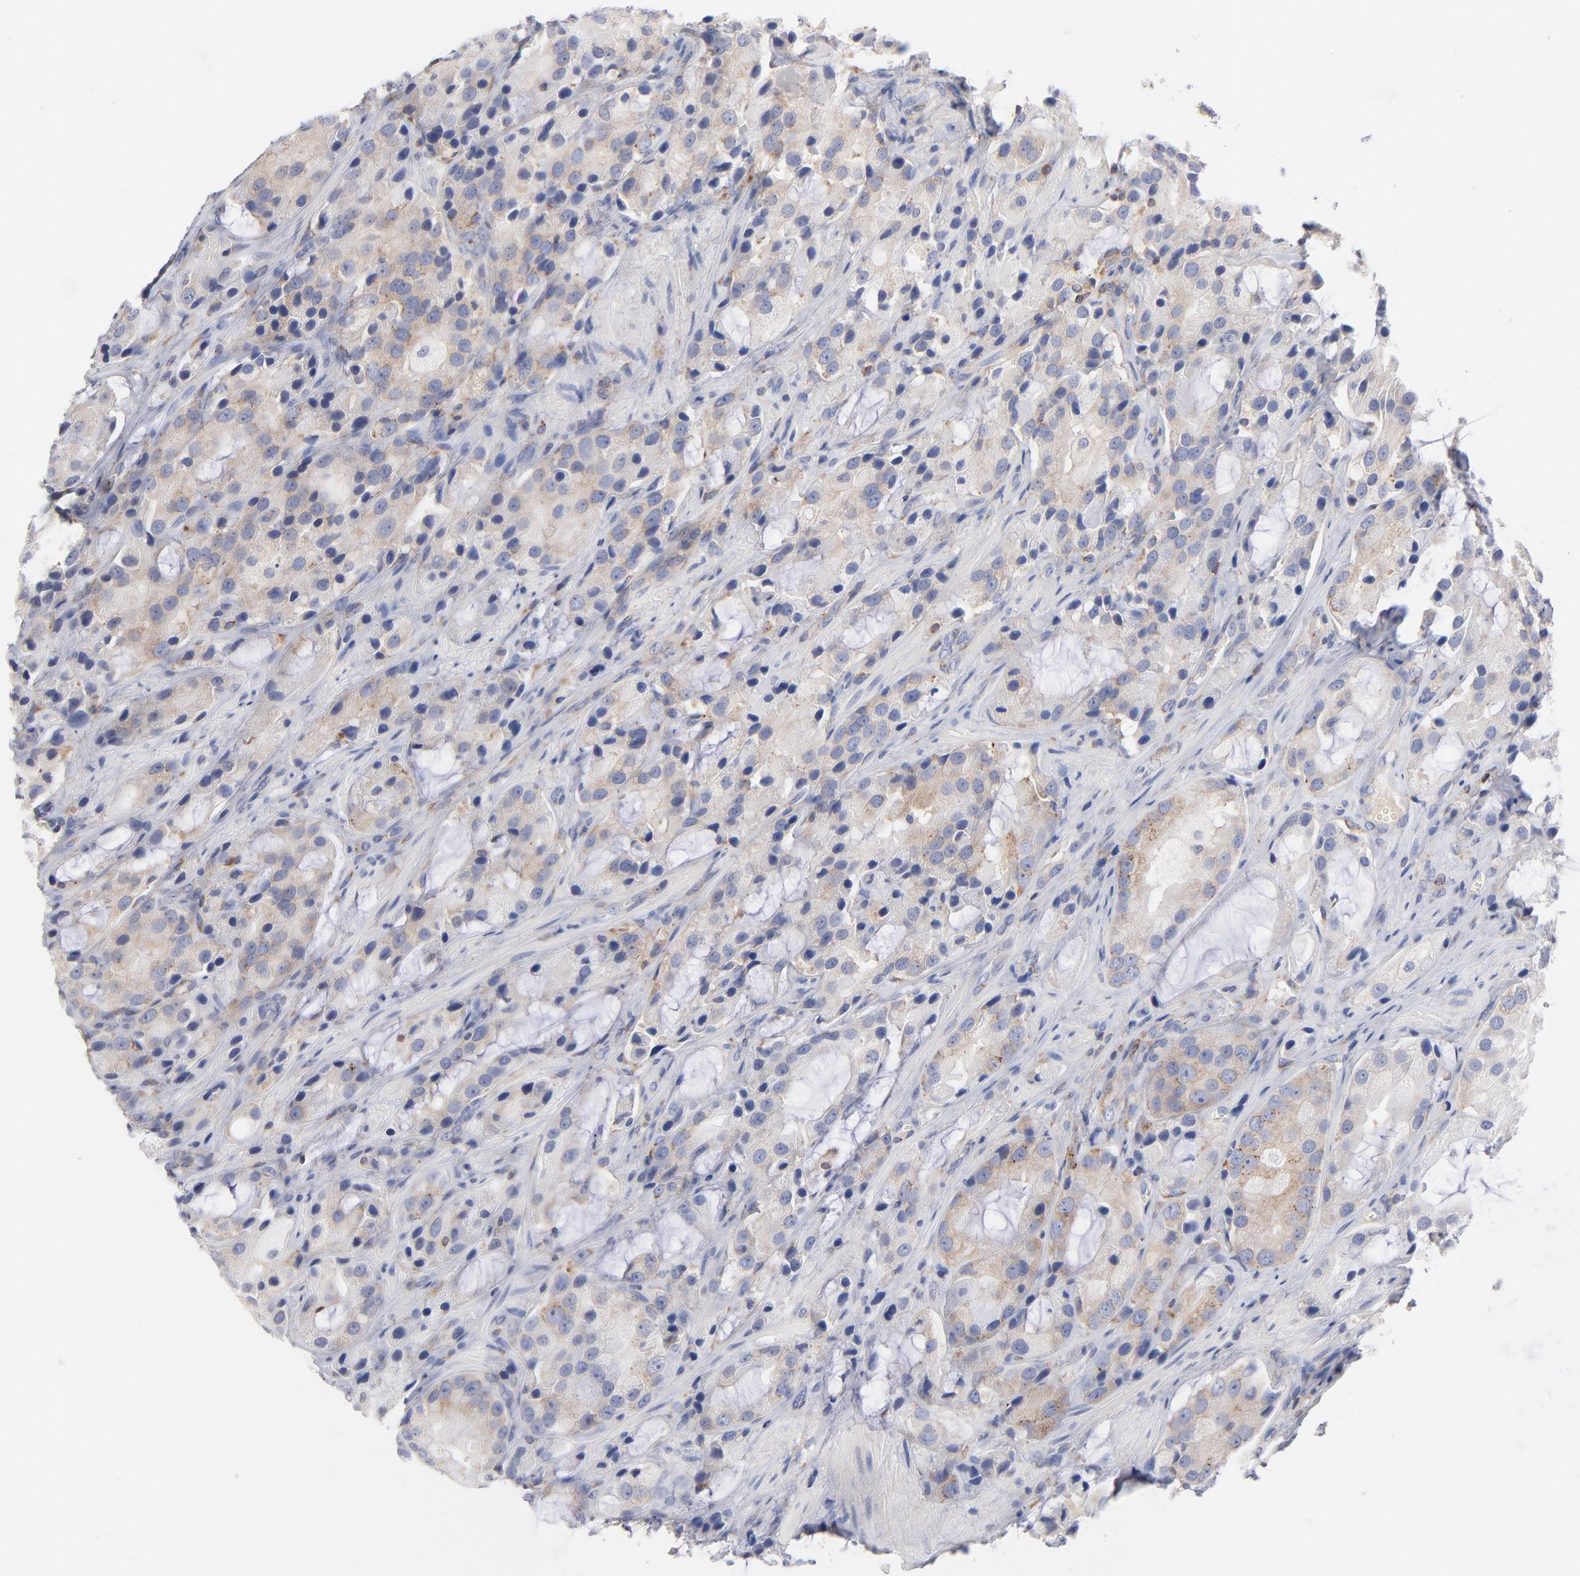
{"staining": {"intensity": "weak", "quantity": "<25%", "location": "cytoplasmic/membranous"}, "tissue": "prostate cancer", "cell_type": "Tumor cells", "image_type": "cancer", "snomed": [{"axis": "morphology", "description": "Adenocarcinoma, High grade"}, {"axis": "topography", "description": "Prostate"}], "caption": "There is no significant positivity in tumor cells of high-grade adenocarcinoma (prostate).", "gene": "SEPTIN6", "patient": {"sex": "male", "age": 70}}